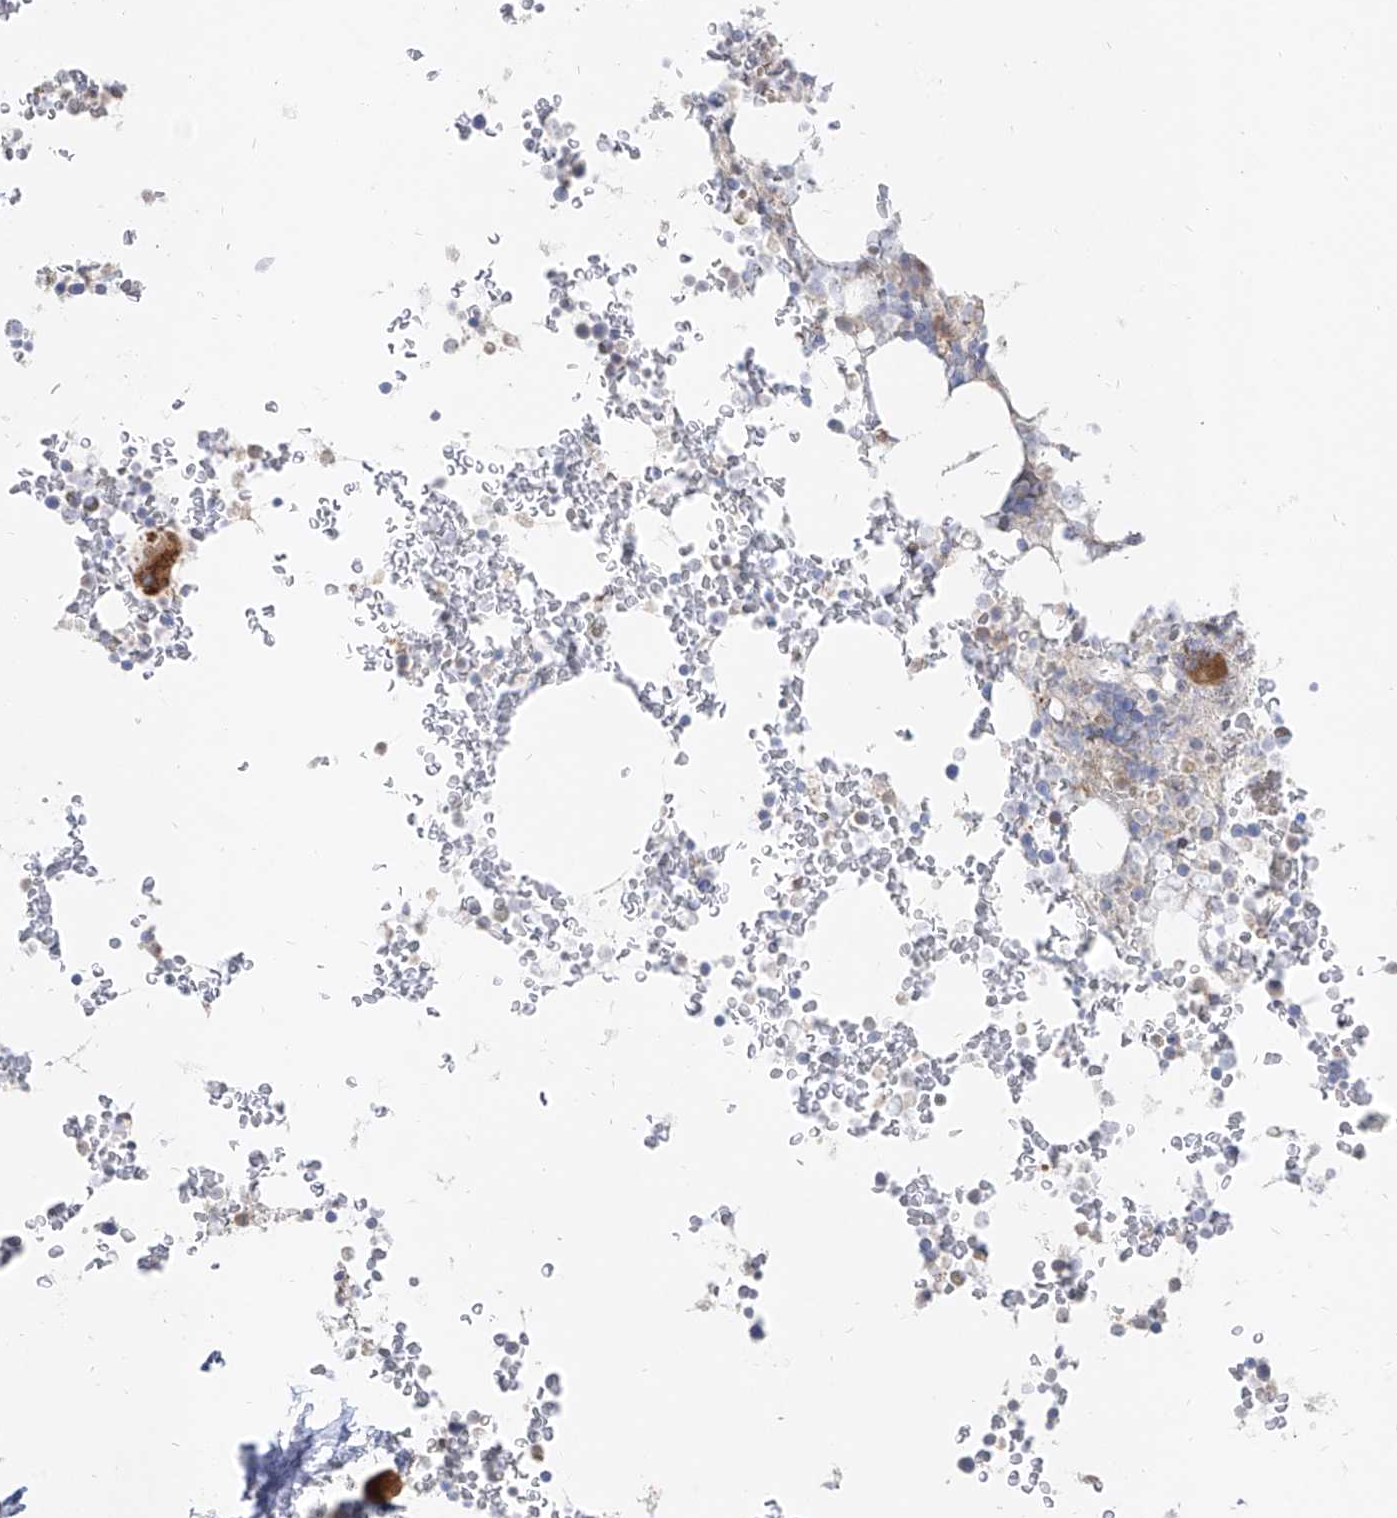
{"staining": {"intensity": "negative", "quantity": "none", "location": "none"}, "tissue": "bone marrow", "cell_type": "Hematopoietic cells", "image_type": "normal", "snomed": [{"axis": "morphology", "description": "Normal tissue, NOS"}, {"axis": "topography", "description": "Bone marrow"}], "caption": "Immunohistochemistry histopathology image of unremarkable bone marrow stained for a protein (brown), which exhibits no expression in hematopoietic cells. (DAB immunohistochemistry (IHC) visualized using brightfield microscopy, high magnification).", "gene": "RBFOX3", "patient": {"sex": "male", "age": 58}}